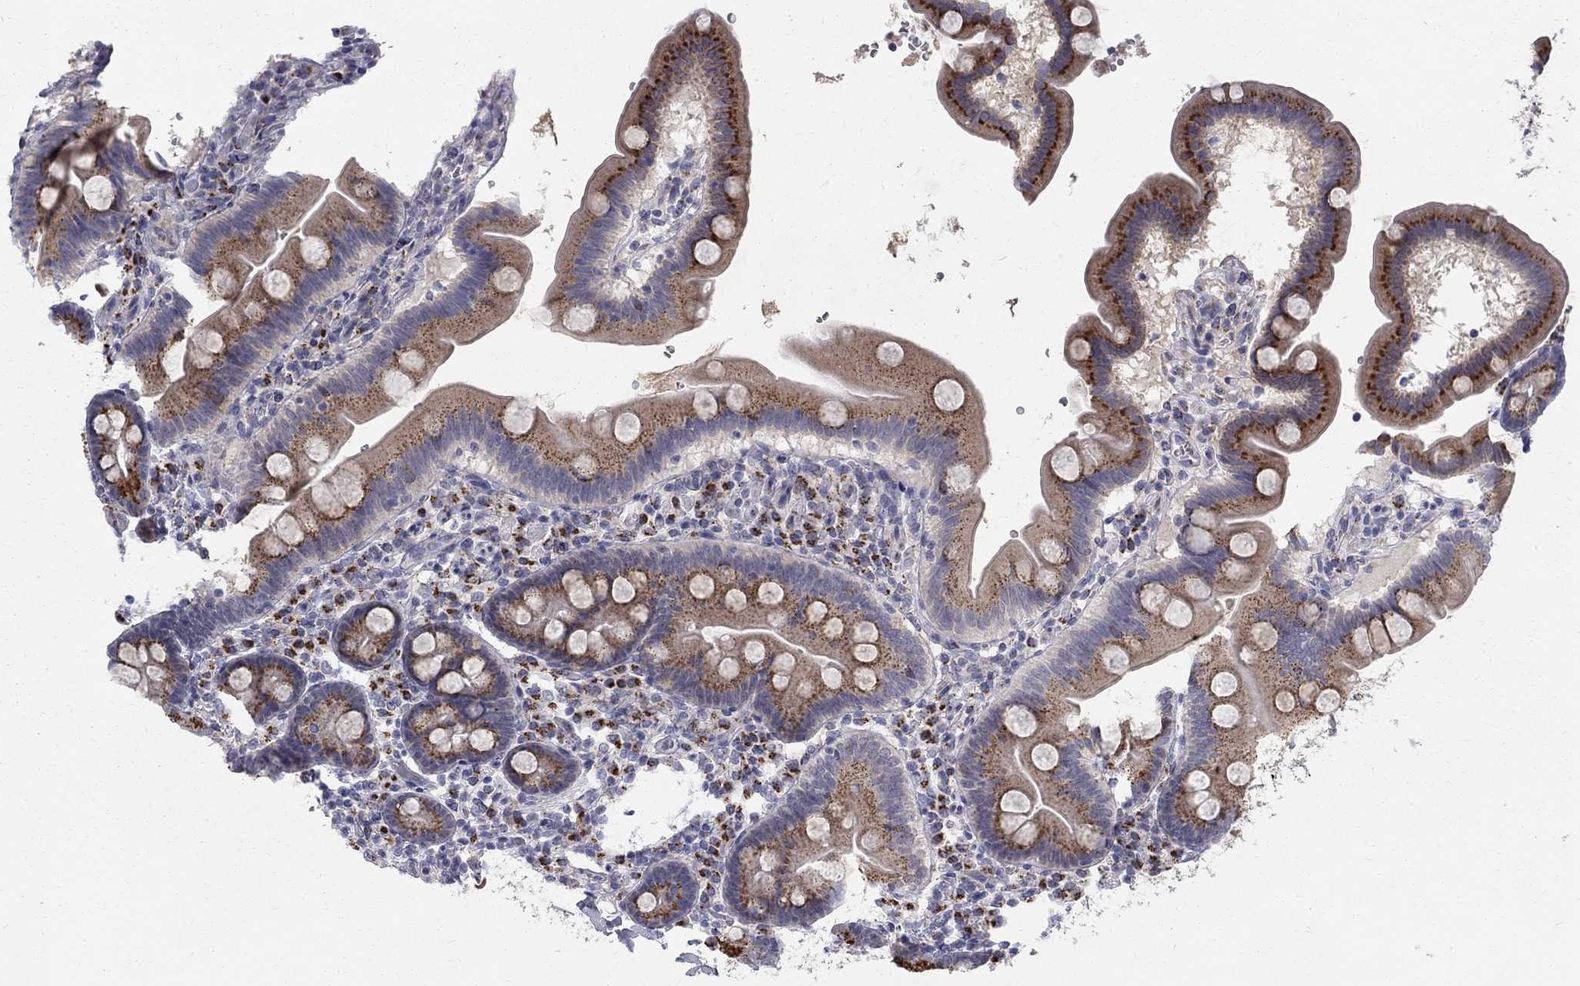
{"staining": {"intensity": "moderate", "quantity": ">75%", "location": "cytoplasmic/membranous"}, "tissue": "duodenum", "cell_type": "Glandular cells", "image_type": "normal", "snomed": [{"axis": "morphology", "description": "Normal tissue, NOS"}, {"axis": "topography", "description": "Duodenum"}], "caption": "Glandular cells reveal medium levels of moderate cytoplasmic/membranous expression in about >75% of cells in benign duodenum. Nuclei are stained in blue.", "gene": "PANK3", "patient": {"sex": "male", "age": 59}}